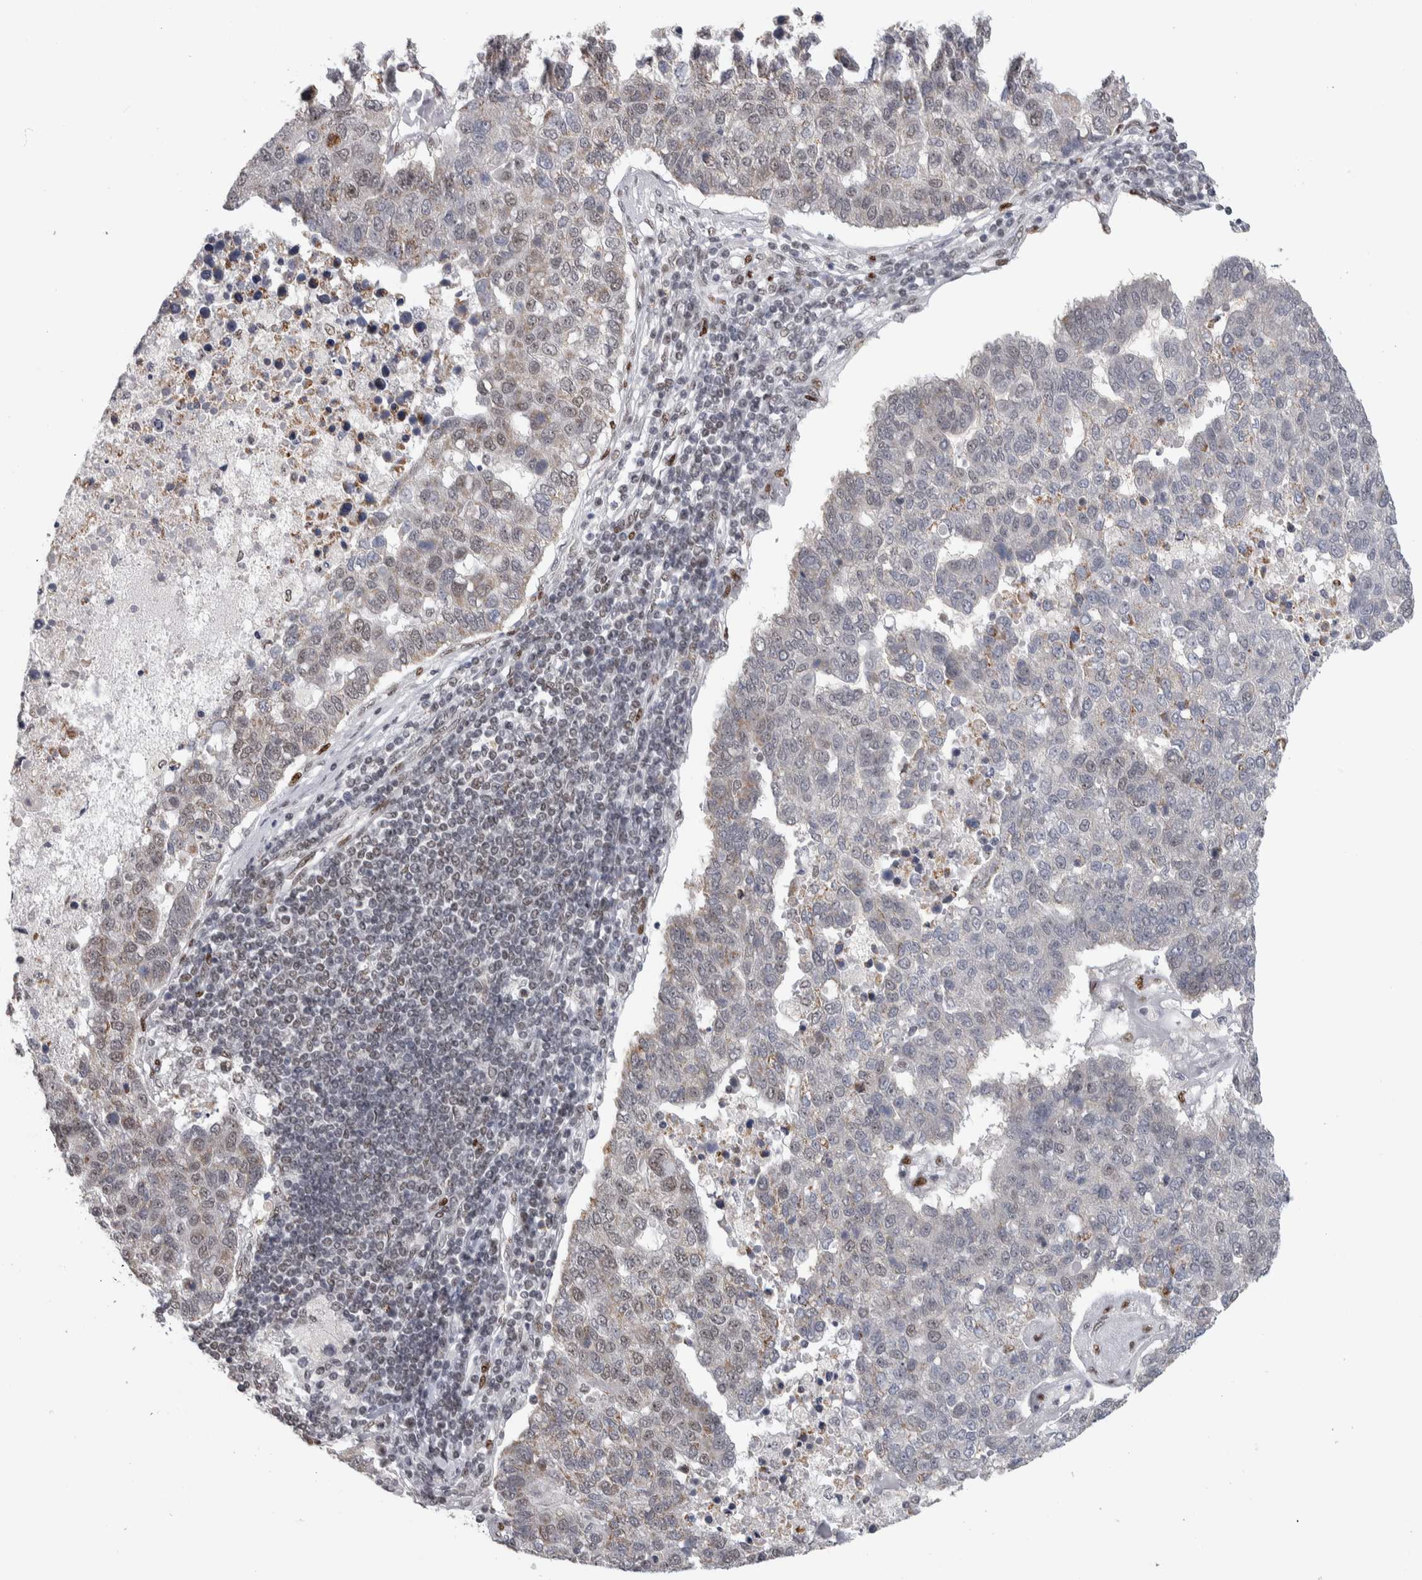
{"staining": {"intensity": "negative", "quantity": "none", "location": "none"}, "tissue": "pancreatic cancer", "cell_type": "Tumor cells", "image_type": "cancer", "snomed": [{"axis": "morphology", "description": "Adenocarcinoma, NOS"}, {"axis": "topography", "description": "Pancreas"}], "caption": "This image is of pancreatic cancer (adenocarcinoma) stained with immunohistochemistry (IHC) to label a protein in brown with the nuclei are counter-stained blue. There is no expression in tumor cells. Brightfield microscopy of immunohistochemistry stained with DAB (3,3'-diaminobenzidine) (brown) and hematoxylin (blue), captured at high magnification.", "gene": "HEXIM2", "patient": {"sex": "female", "age": 61}}